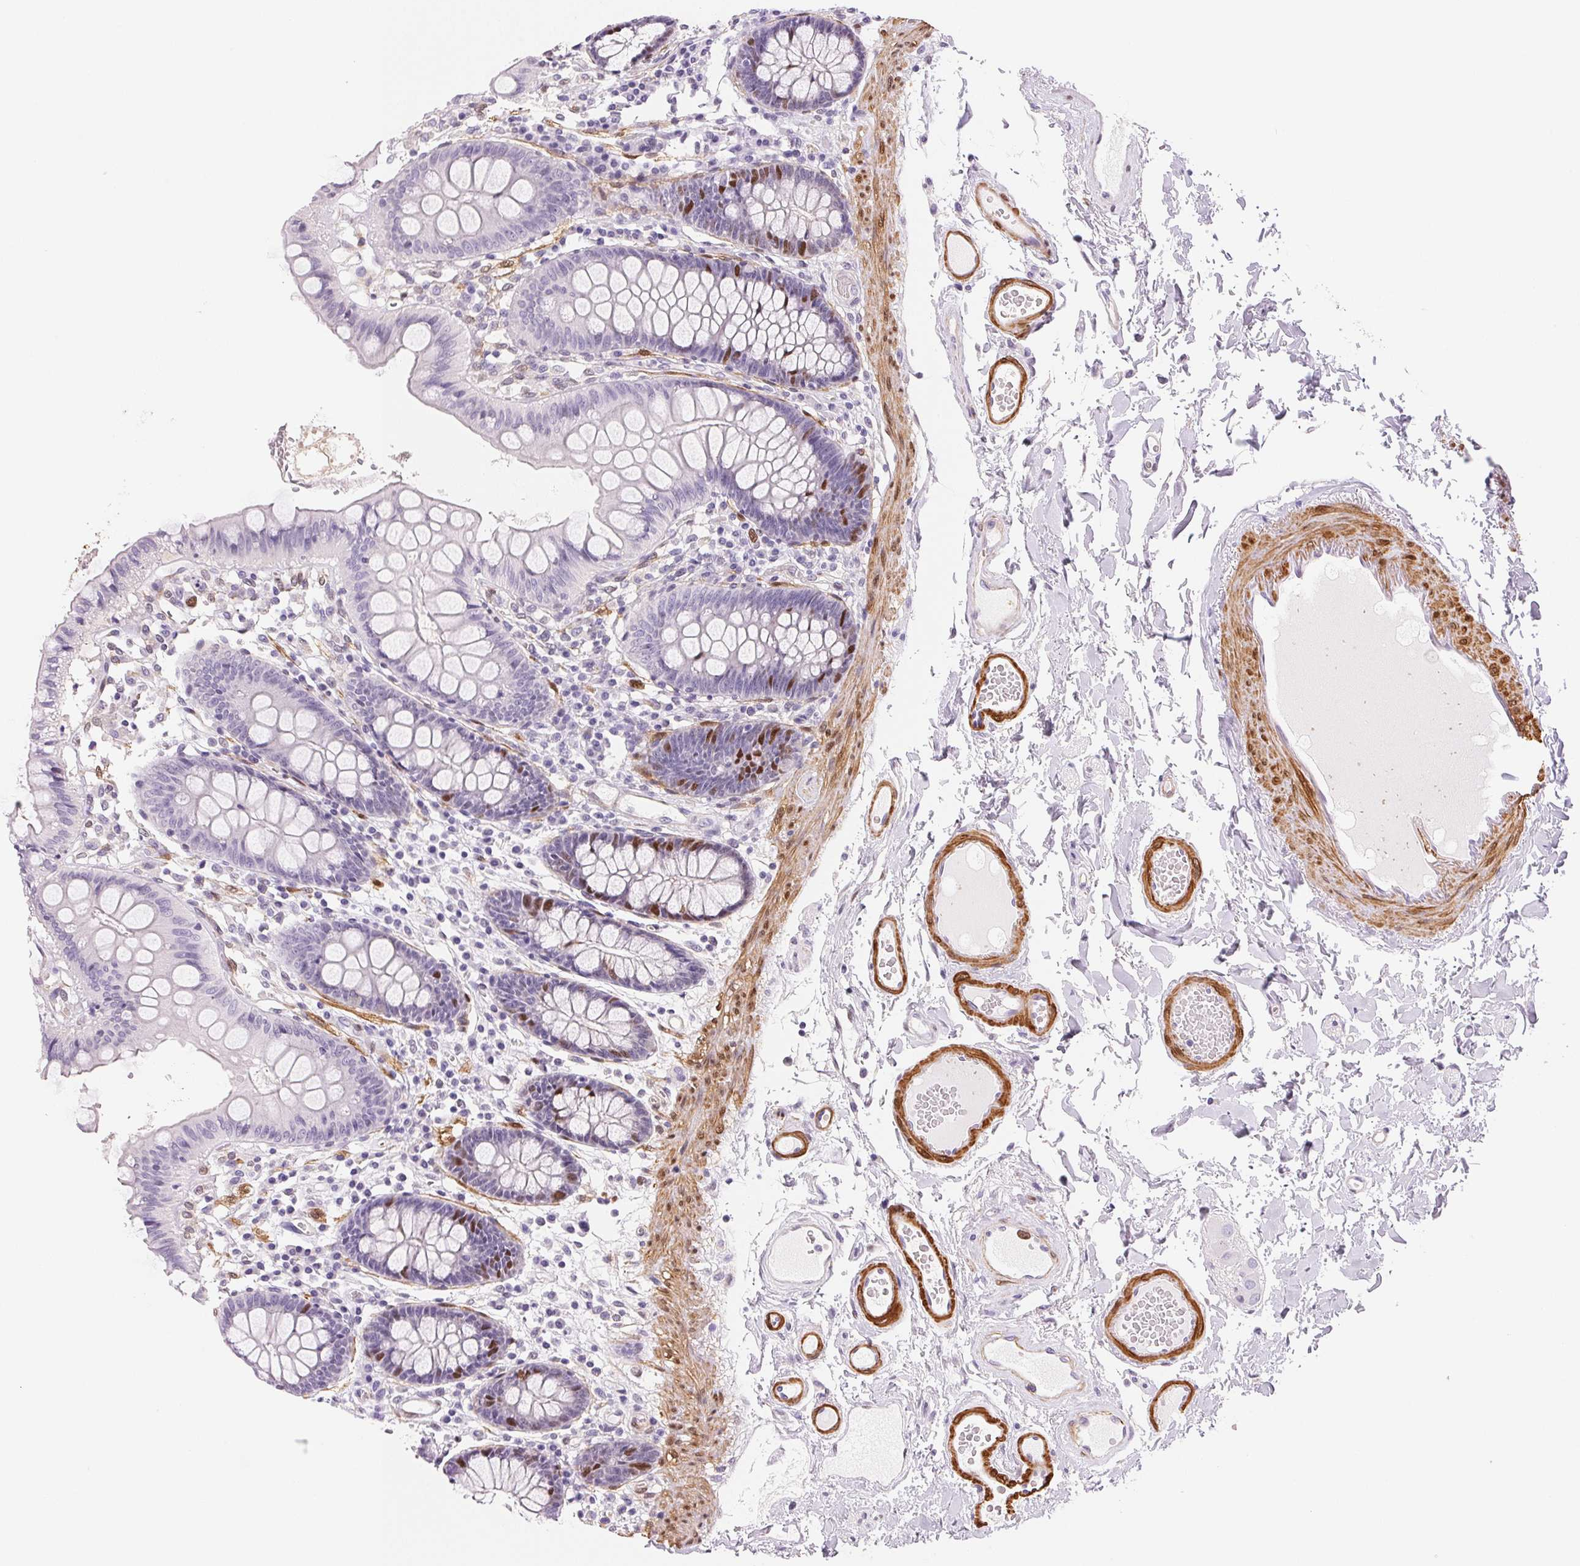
{"staining": {"intensity": "strong", "quantity": "25%-75%", "location": "cytoplasmic/membranous"}, "tissue": "colon", "cell_type": "Endothelial cells", "image_type": "normal", "snomed": [{"axis": "morphology", "description": "Normal tissue, NOS"}, {"axis": "topography", "description": "Colon"}], "caption": "Approximately 25%-75% of endothelial cells in unremarkable human colon show strong cytoplasmic/membranous protein expression as visualized by brown immunohistochemical staining.", "gene": "SMTN", "patient": {"sex": "male", "age": 84}}